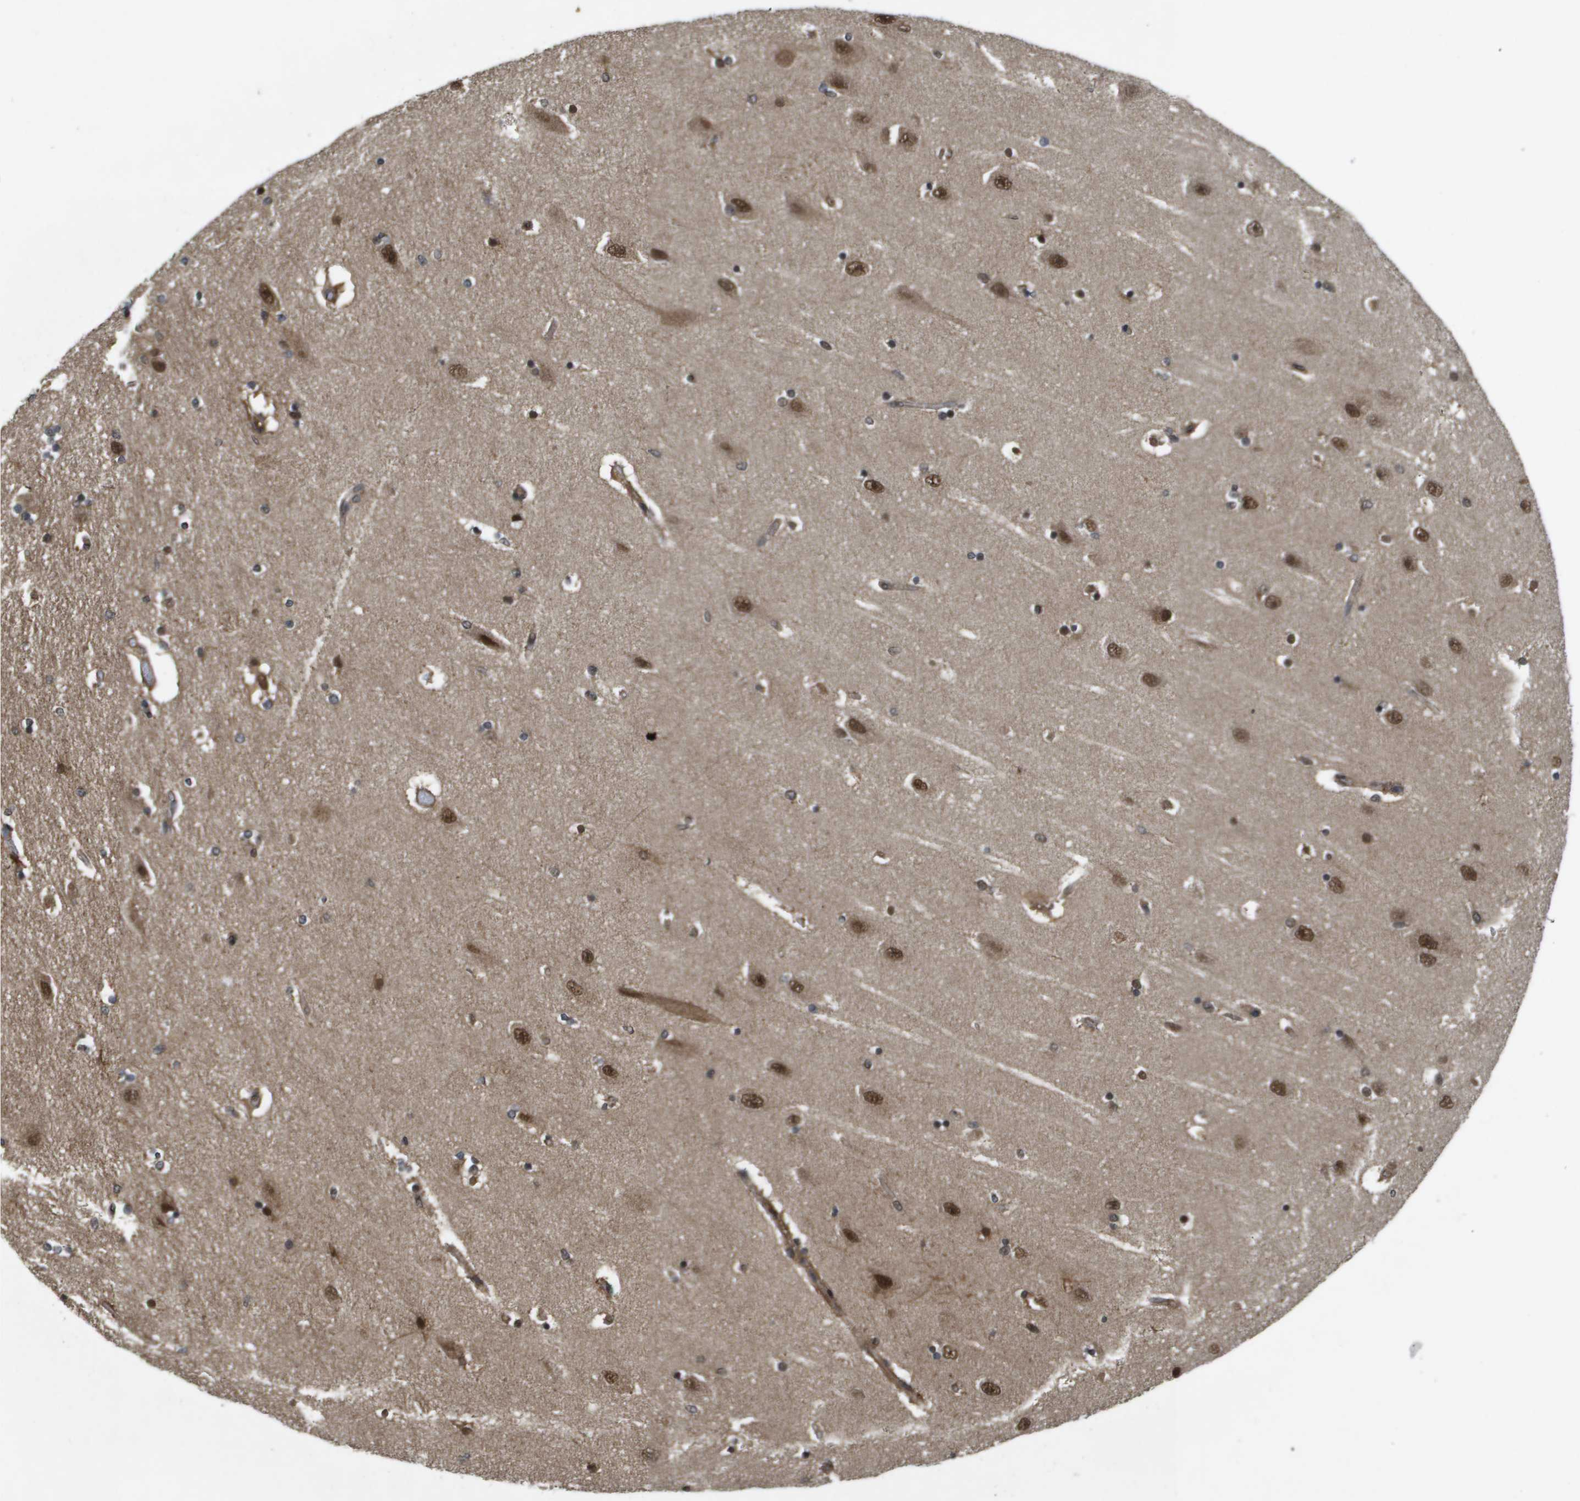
{"staining": {"intensity": "moderate", "quantity": "25%-75%", "location": "cytoplasmic/membranous,nuclear"}, "tissue": "hippocampus", "cell_type": "Glial cells", "image_type": "normal", "snomed": [{"axis": "morphology", "description": "Normal tissue, NOS"}, {"axis": "topography", "description": "Hippocampus"}], "caption": "The image reveals immunohistochemical staining of normal hippocampus. There is moderate cytoplasmic/membranous,nuclear expression is seen in about 25%-75% of glial cells. The staining is performed using DAB brown chromogen to label protein expression. The nuclei are counter-stained blue using hematoxylin.", "gene": "SPTLC1", "patient": {"sex": "female", "age": 54}}